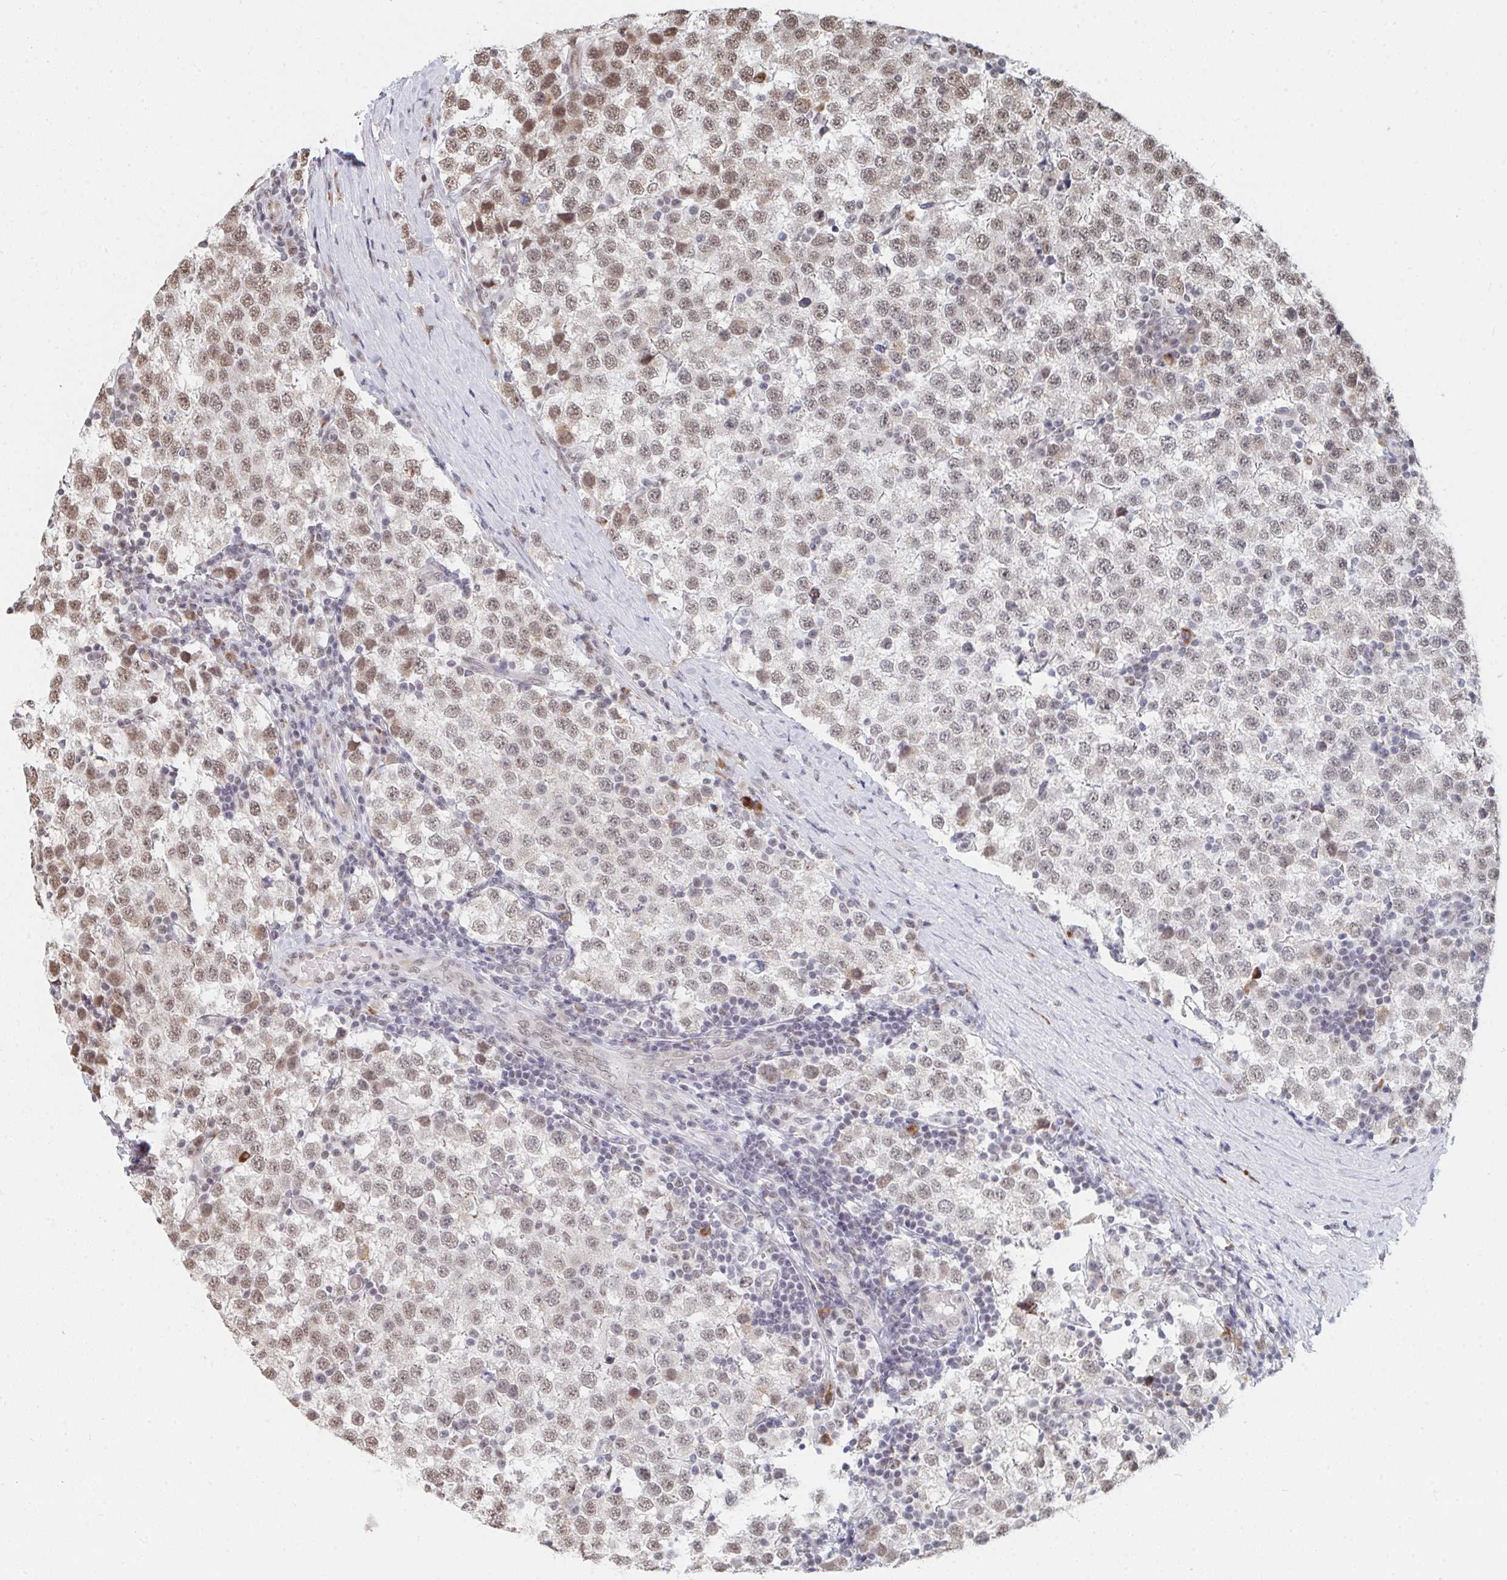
{"staining": {"intensity": "moderate", "quantity": "25%-75%", "location": "nuclear"}, "tissue": "testis cancer", "cell_type": "Tumor cells", "image_type": "cancer", "snomed": [{"axis": "morphology", "description": "Seminoma, NOS"}, {"axis": "topography", "description": "Testis"}], "caption": "Immunohistochemical staining of human seminoma (testis) reveals medium levels of moderate nuclear positivity in approximately 25%-75% of tumor cells.", "gene": "MBNL1", "patient": {"sex": "male", "age": 34}}